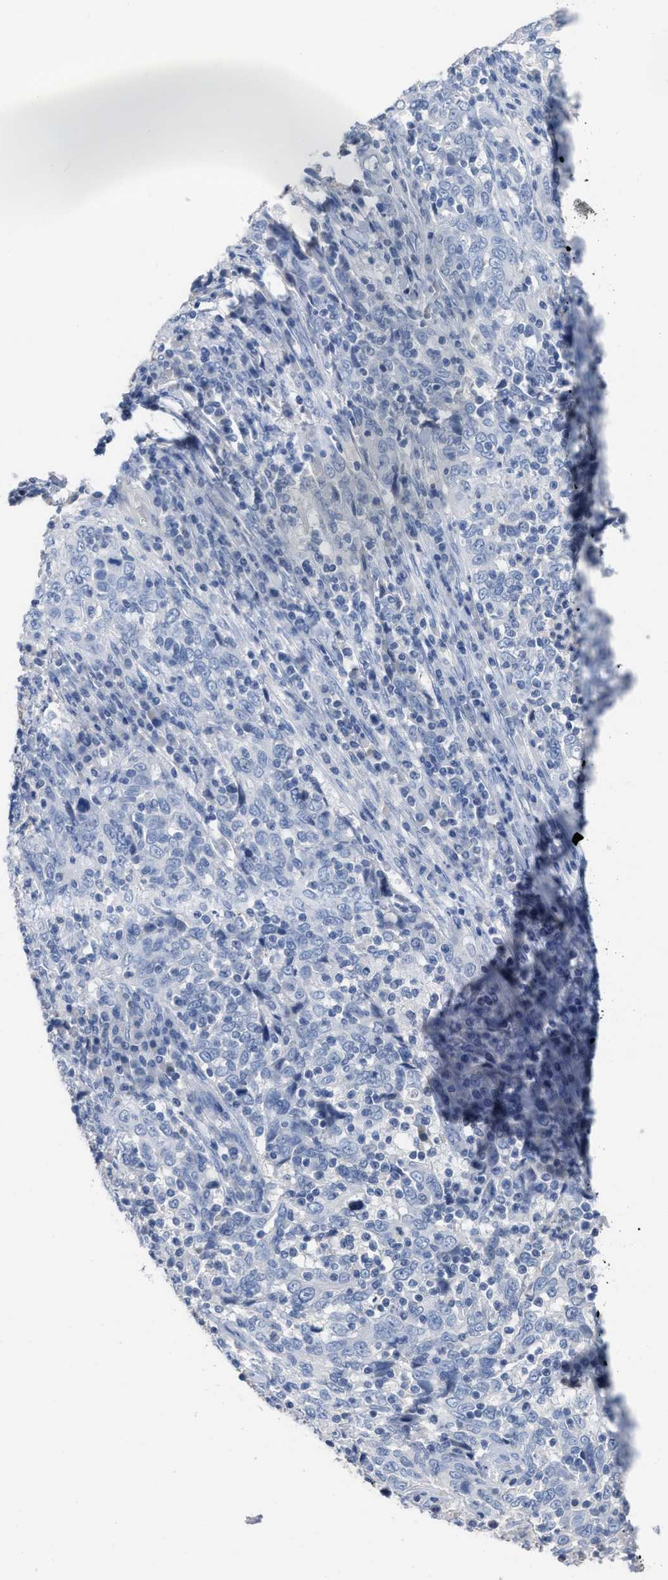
{"staining": {"intensity": "negative", "quantity": "none", "location": "none"}, "tissue": "cervical cancer", "cell_type": "Tumor cells", "image_type": "cancer", "snomed": [{"axis": "morphology", "description": "Squamous cell carcinoma, NOS"}, {"axis": "topography", "description": "Cervix"}], "caption": "This is an immunohistochemistry (IHC) histopathology image of human squamous cell carcinoma (cervical). There is no positivity in tumor cells.", "gene": "CEACAM5", "patient": {"sex": "female", "age": 46}}